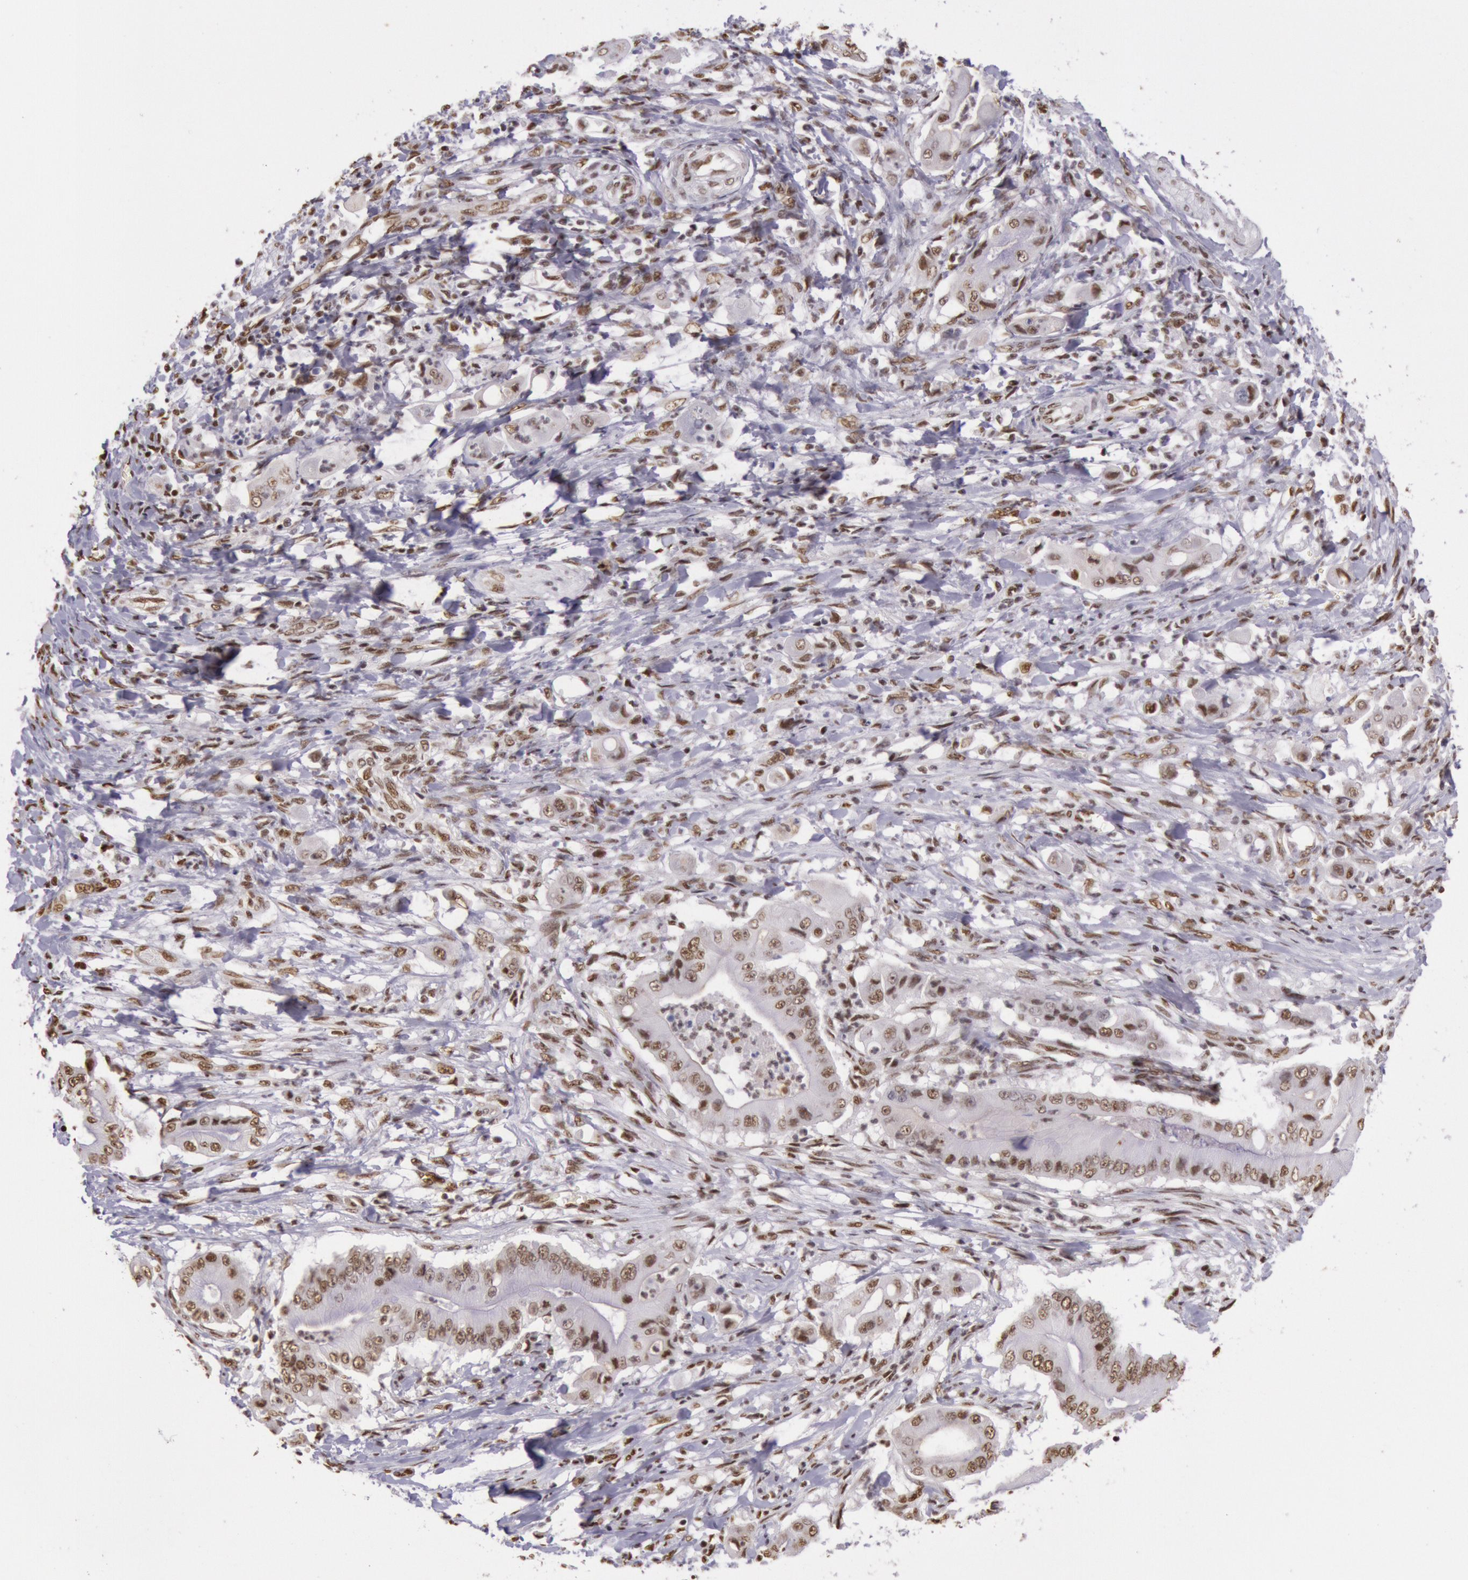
{"staining": {"intensity": "weak", "quantity": ">75%", "location": "nuclear"}, "tissue": "pancreatic cancer", "cell_type": "Tumor cells", "image_type": "cancer", "snomed": [{"axis": "morphology", "description": "Adenocarcinoma, NOS"}, {"axis": "topography", "description": "Pancreas"}], "caption": "Immunohistochemical staining of pancreatic cancer (adenocarcinoma) exhibits low levels of weak nuclear protein expression in about >75% of tumor cells.", "gene": "HNRNPH2", "patient": {"sex": "male", "age": 62}}